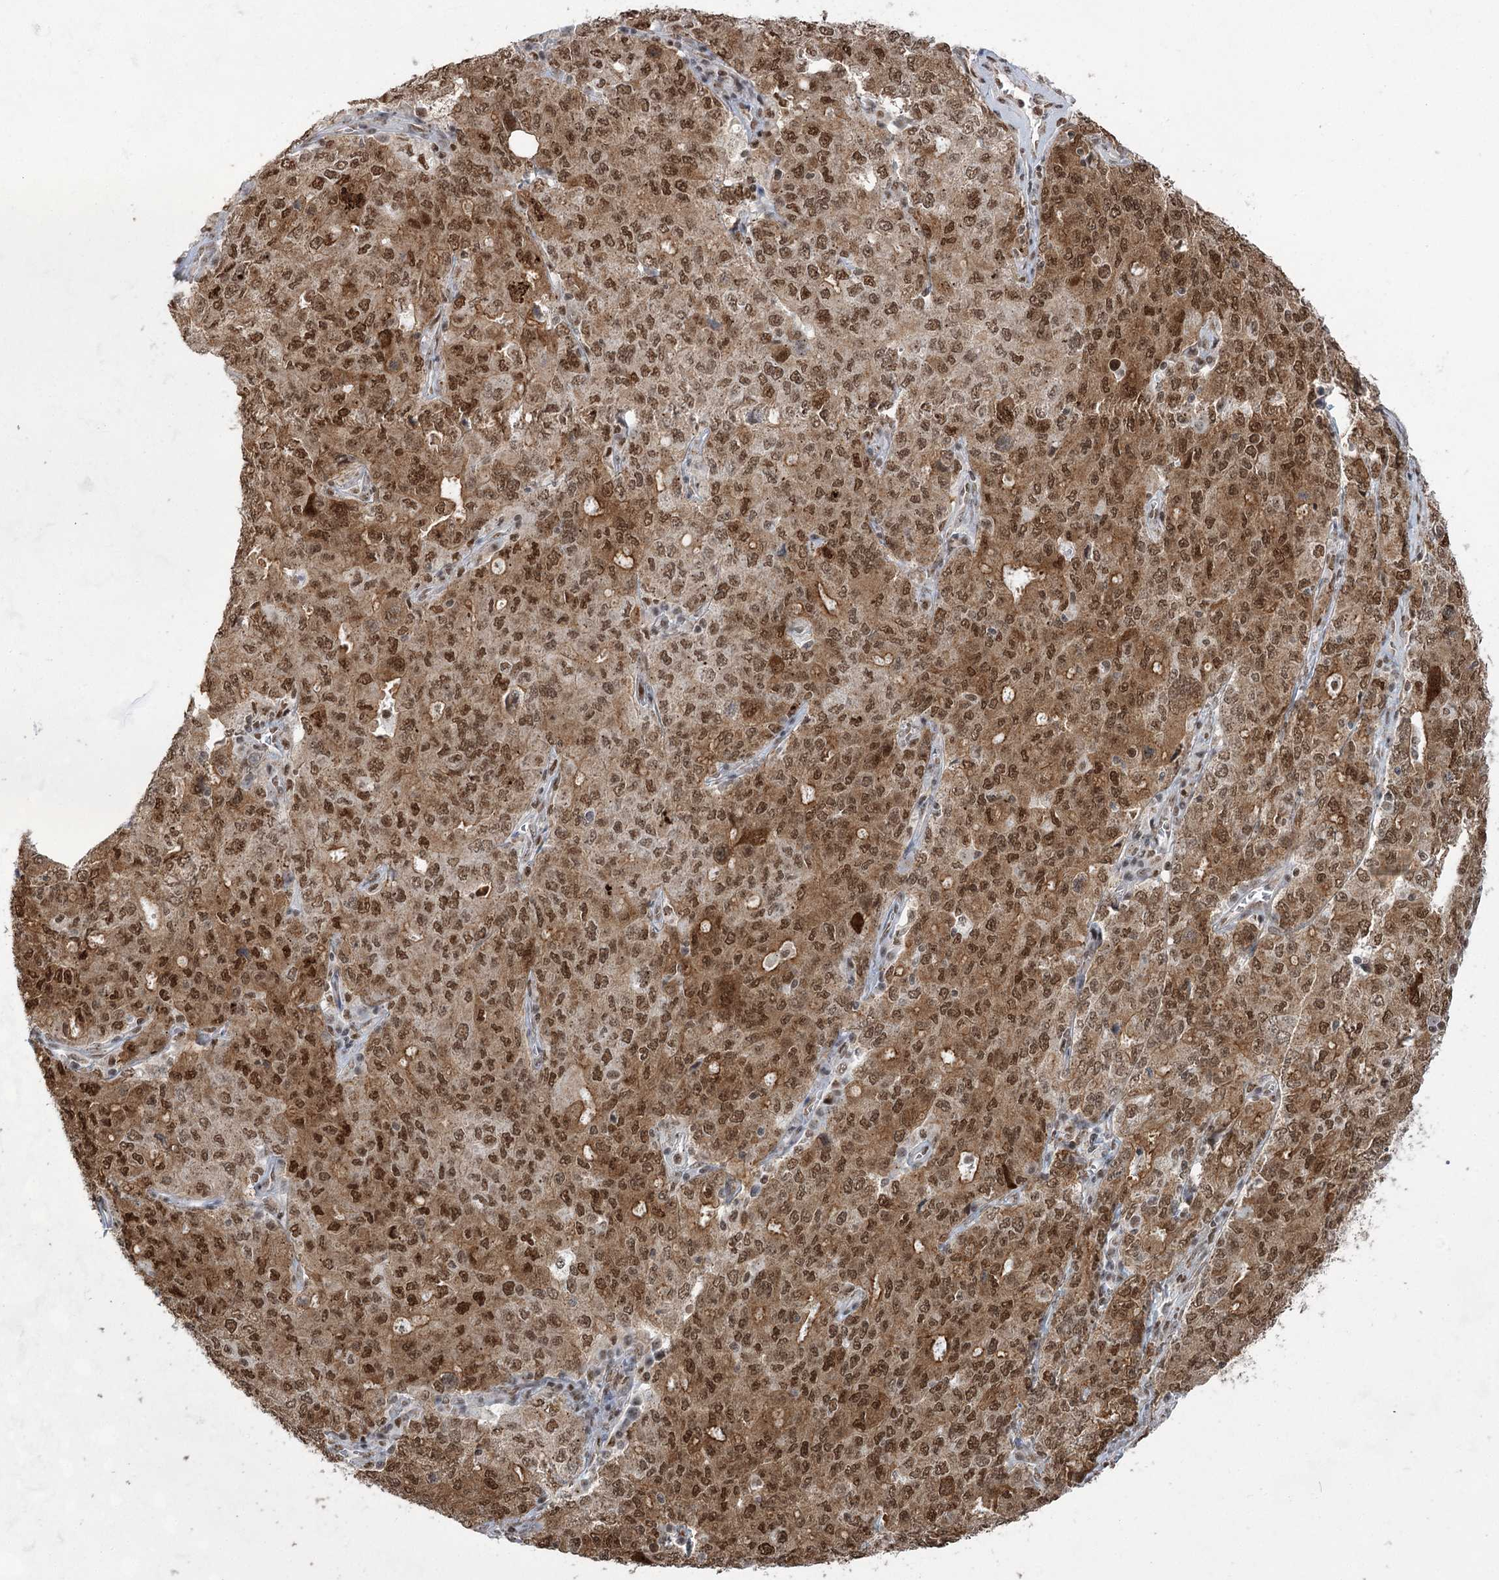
{"staining": {"intensity": "moderate", "quantity": ">75%", "location": "cytoplasmic/membranous,nuclear"}, "tissue": "ovarian cancer", "cell_type": "Tumor cells", "image_type": "cancer", "snomed": [{"axis": "morphology", "description": "Carcinoma, endometroid"}, {"axis": "topography", "description": "Ovary"}], "caption": "Immunohistochemistry (IHC) image of neoplastic tissue: human ovarian cancer stained using immunohistochemistry shows medium levels of moderate protein expression localized specifically in the cytoplasmic/membranous and nuclear of tumor cells, appearing as a cytoplasmic/membranous and nuclear brown color.", "gene": "ZCCHC8", "patient": {"sex": "female", "age": 62}}